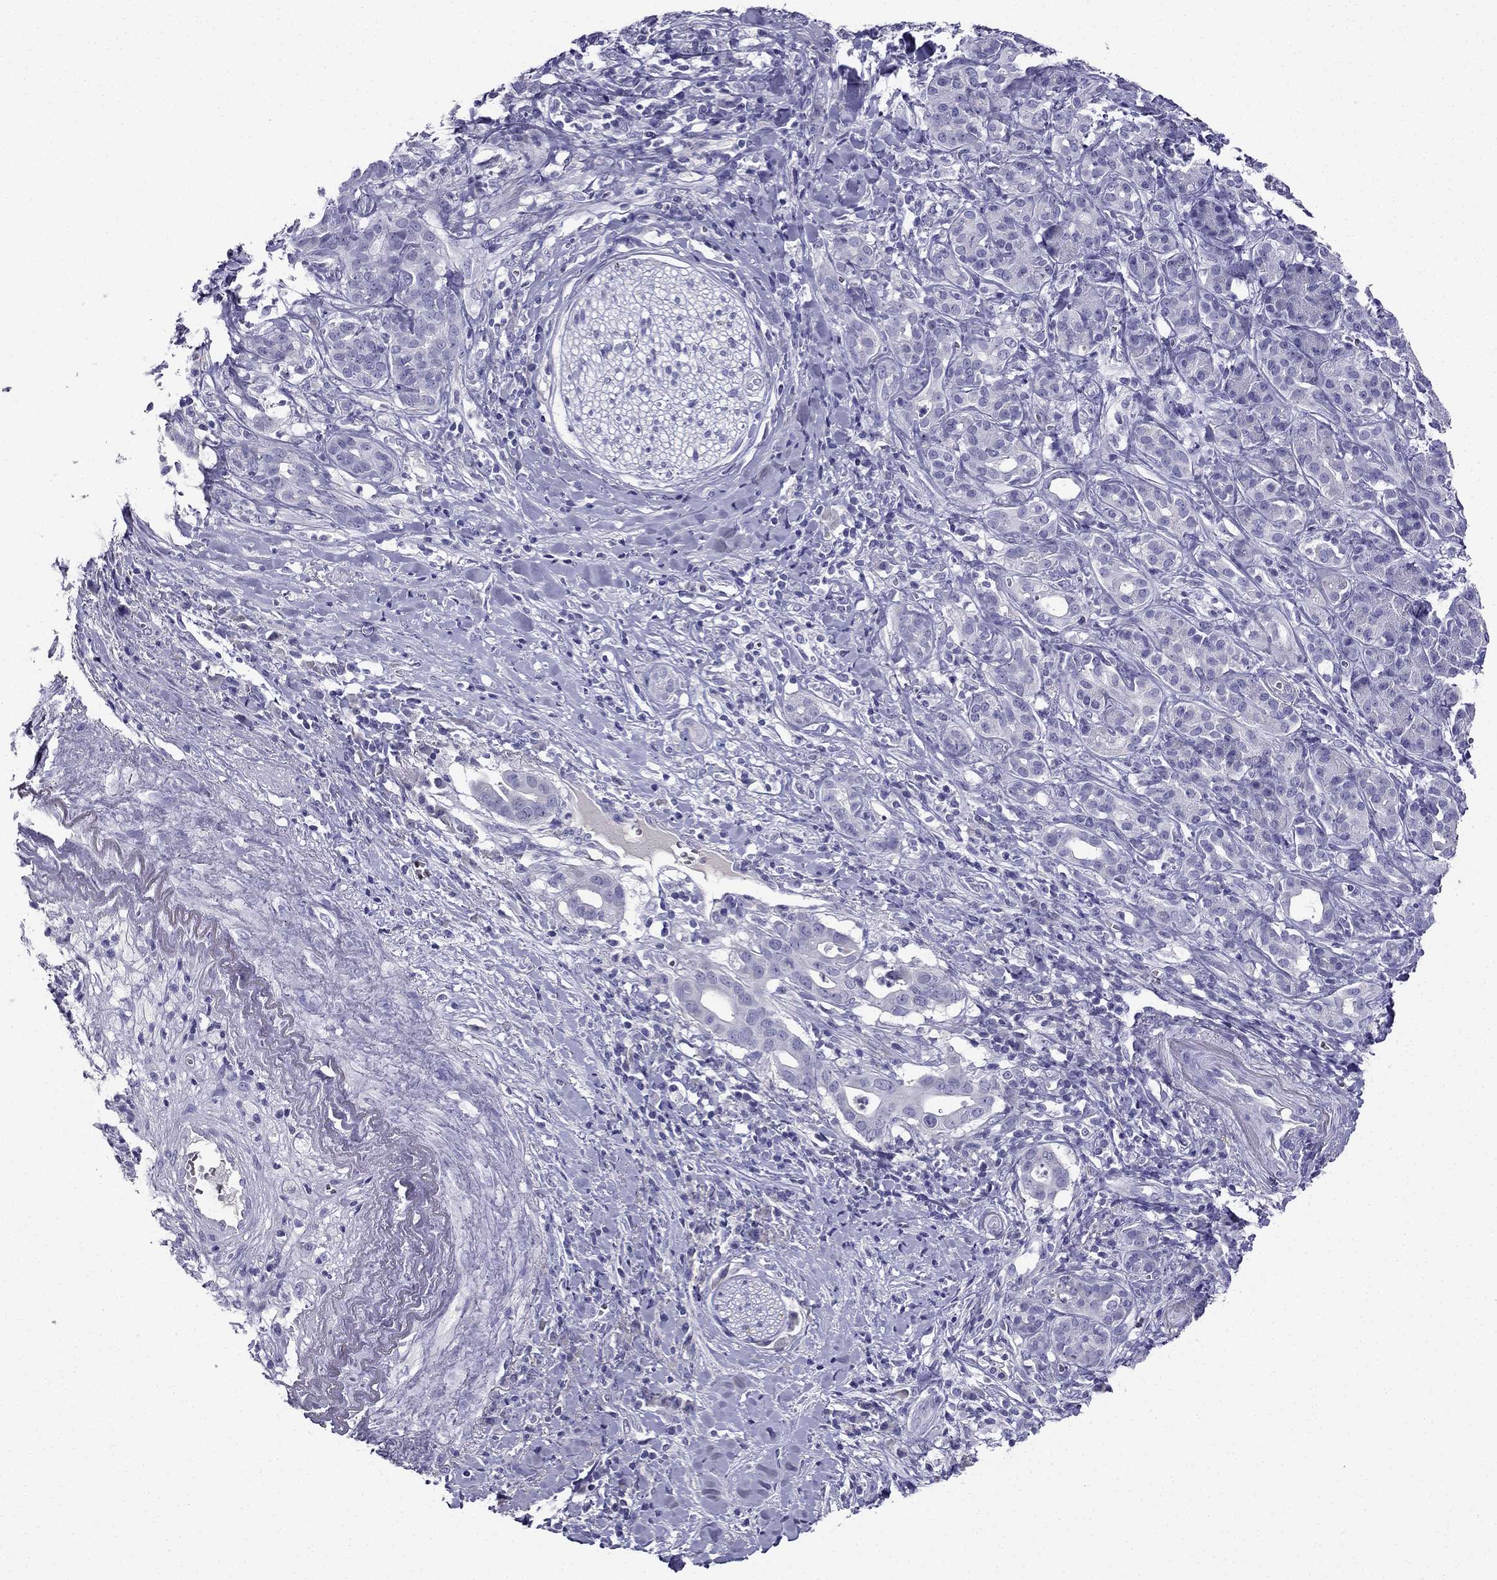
{"staining": {"intensity": "negative", "quantity": "none", "location": "none"}, "tissue": "pancreatic cancer", "cell_type": "Tumor cells", "image_type": "cancer", "snomed": [{"axis": "morphology", "description": "Adenocarcinoma, NOS"}, {"axis": "topography", "description": "Pancreas"}], "caption": "Human pancreatic adenocarcinoma stained for a protein using immunohistochemistry demonstrates no positivity in tumor cells.", "gene": "NPTX1", "patient": {"sex": "male", "age": 61}}